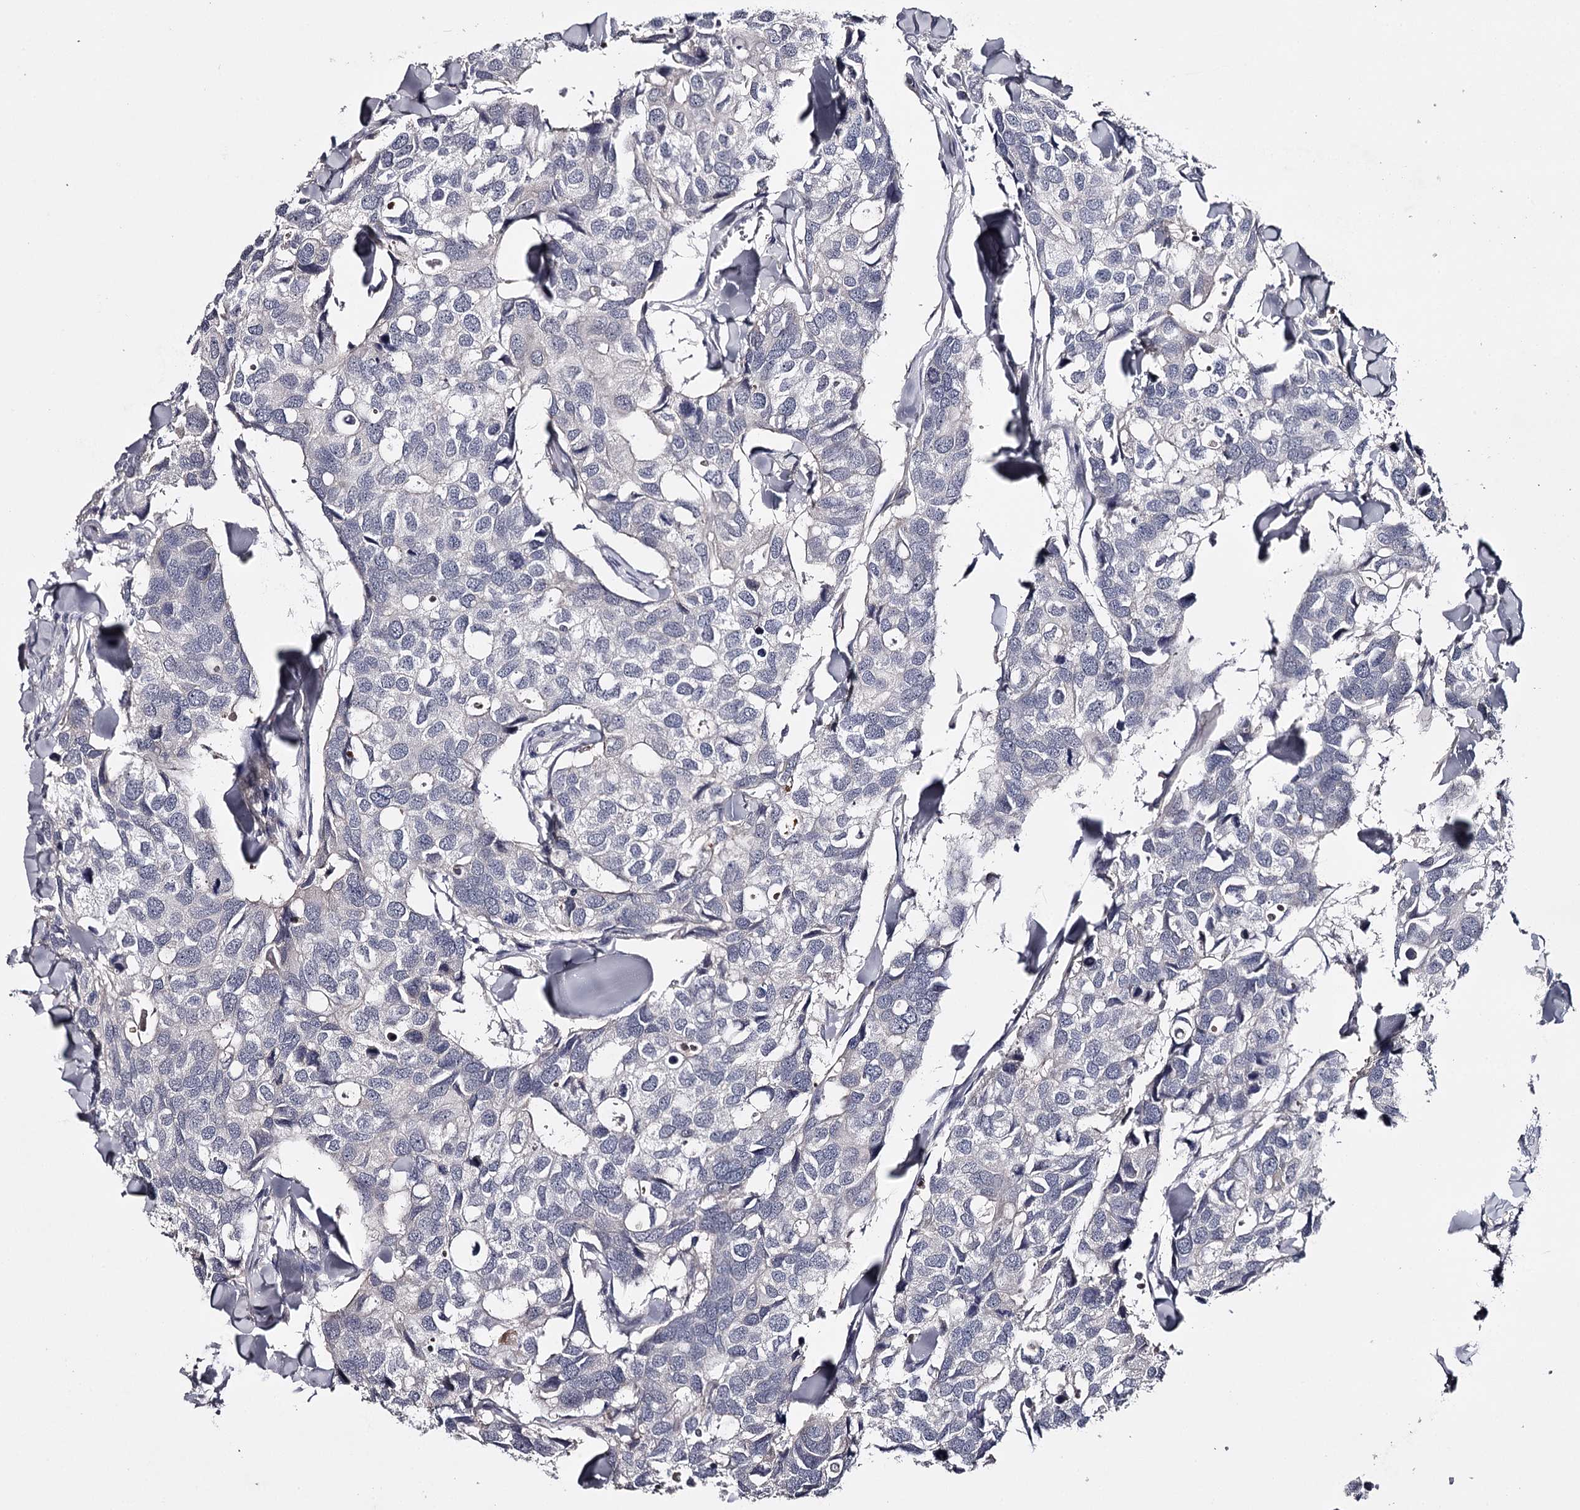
{"staining": {"intensity": "negative", "quantity": "none", "location": "none"}, "tissue": "breast cancer", "cell_type": "Tumor cells", "image_type": "cancer", "snomed": [{"axis": "morphology", "description": "Duct carcinoma"}, {"axis": "topography", "description": "Breast"}], "caption": "Immunohistochemical staining of breast cancer (intraductal carcinoma) exhibits no significant expression in tumor cells.", "gene": "FDXACB1", "patient": {"sex": "female", "age": 83}}